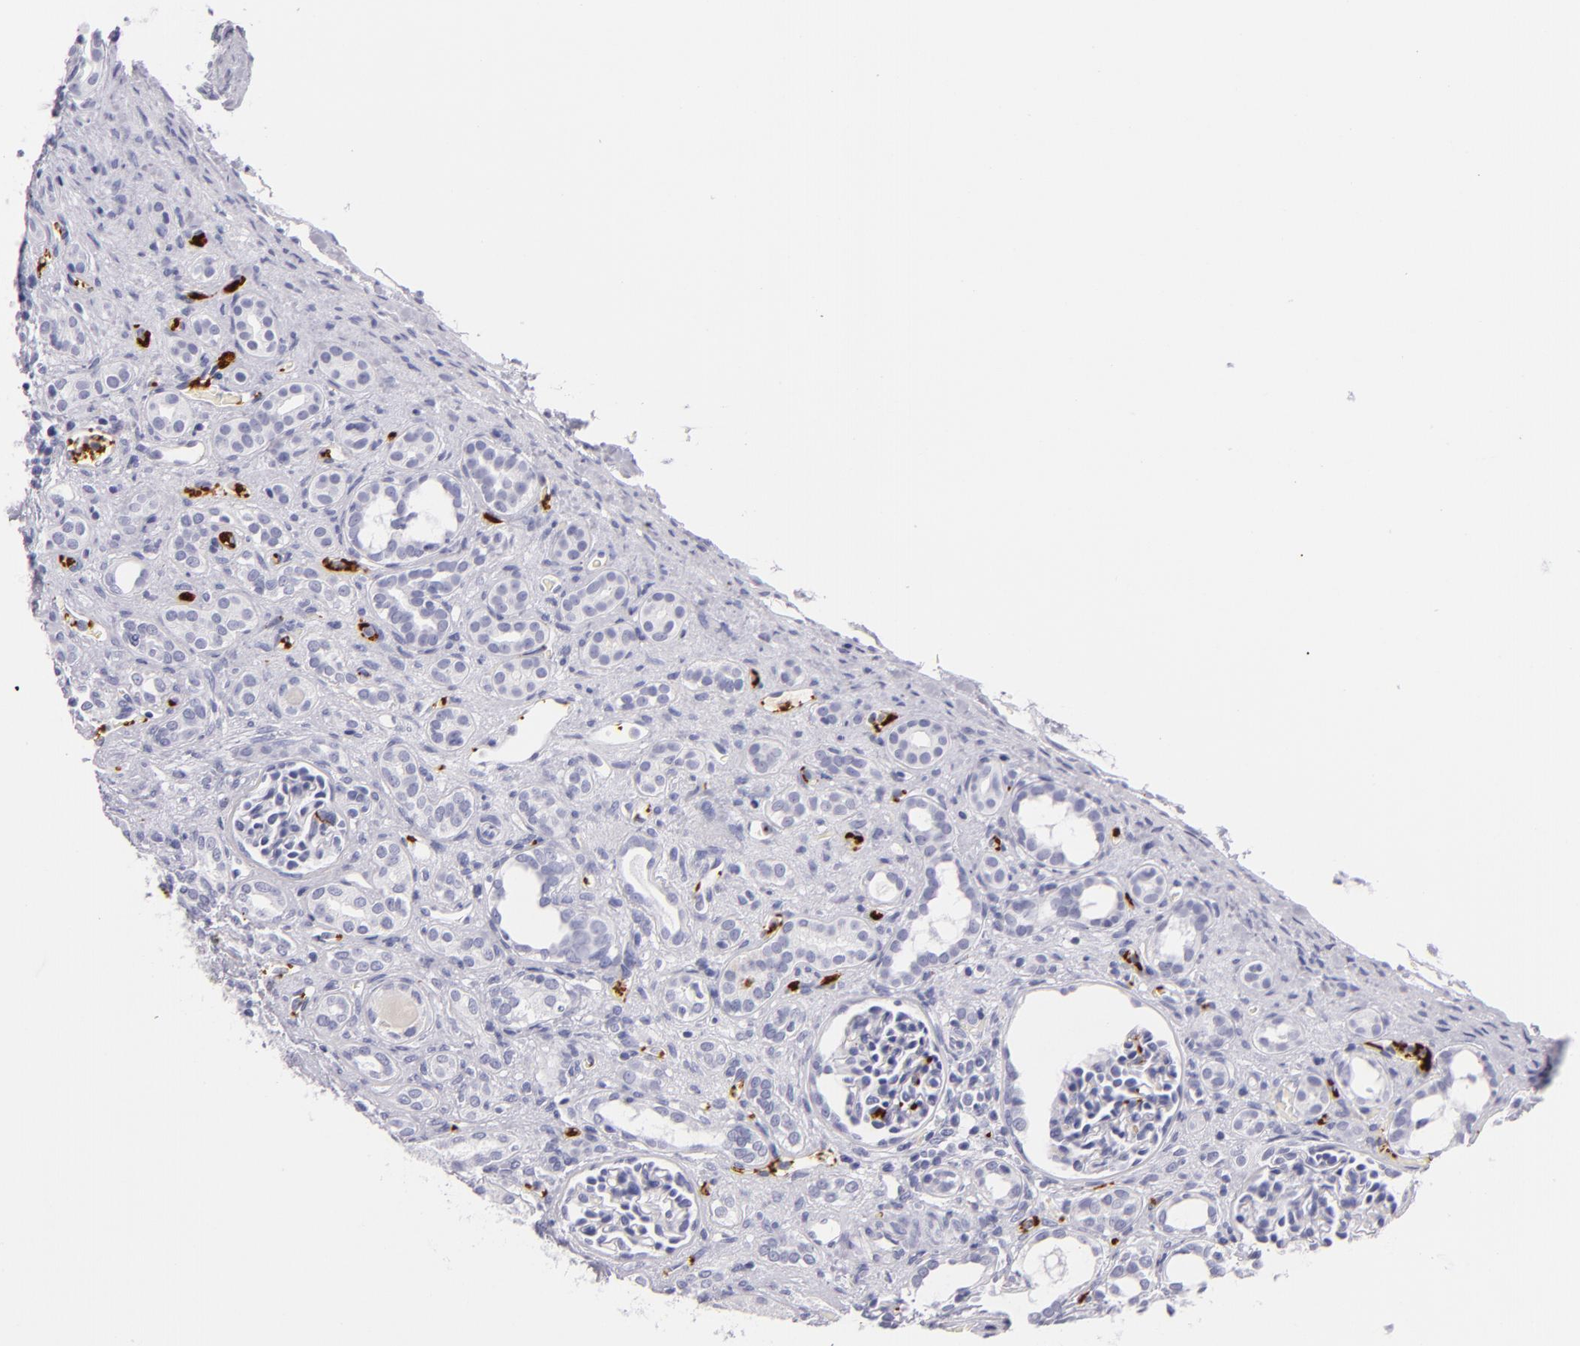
{"staining": {"intensity": "negative", "quantity": "none", "location": "none"}, "tissue": "kidney", "cell_type": "Cells in glomeruli", "image_type": "normal", "snomed": [{"axis": "morphology", "description": "Normal tissue, NOS"}, {"axis": "topography", "description": "Kidney"}], "caption": "This is an immunohistochemistry photomicrograph of benign kidney. There is no expression in cells in glomeruli.", "gene": "GP1BA", "patient": {"sex": "male", "age": 7}}